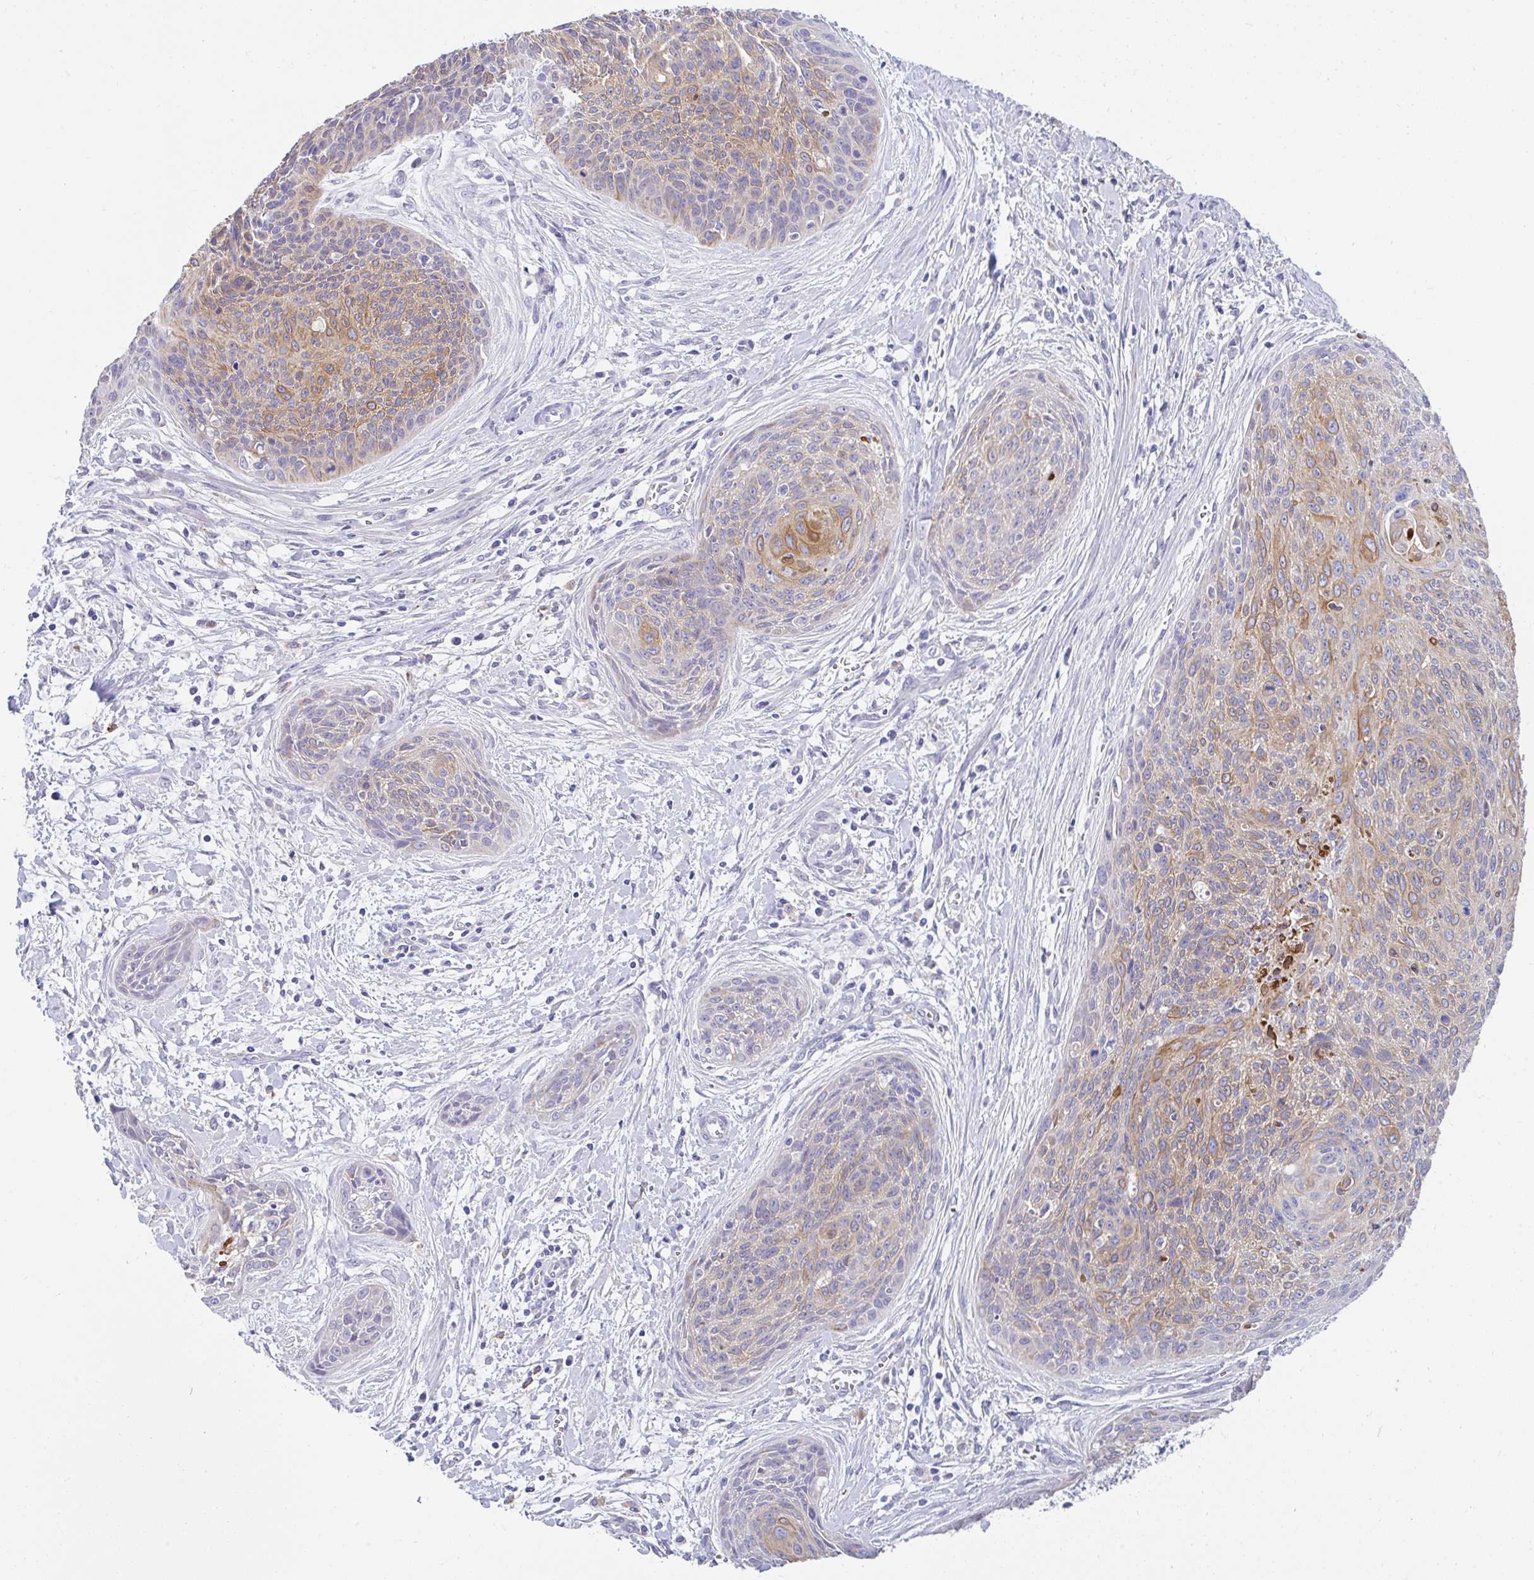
{"staining": {"intensity": "moderate", "quantity": "25%-75%", "location": "cytoplasmic/membranous"}, "tissue": "cervical cancer", "cell_type": "Tumor cells", "image_type": "cancer", "snomed": [{"axis": "morphology", "description": "Squamous cell carcinoma, NOS"}, {"axis": "topography", "description": "Cervix"}], "caption": "Protein expression analysis of cervical cancer demonstrates moderate cytoplasmic/membranous positivity in about 25%-75% of tumor cells.", "gene": "ZNF33A", "patient": {"sex": "female", "age": 55}}